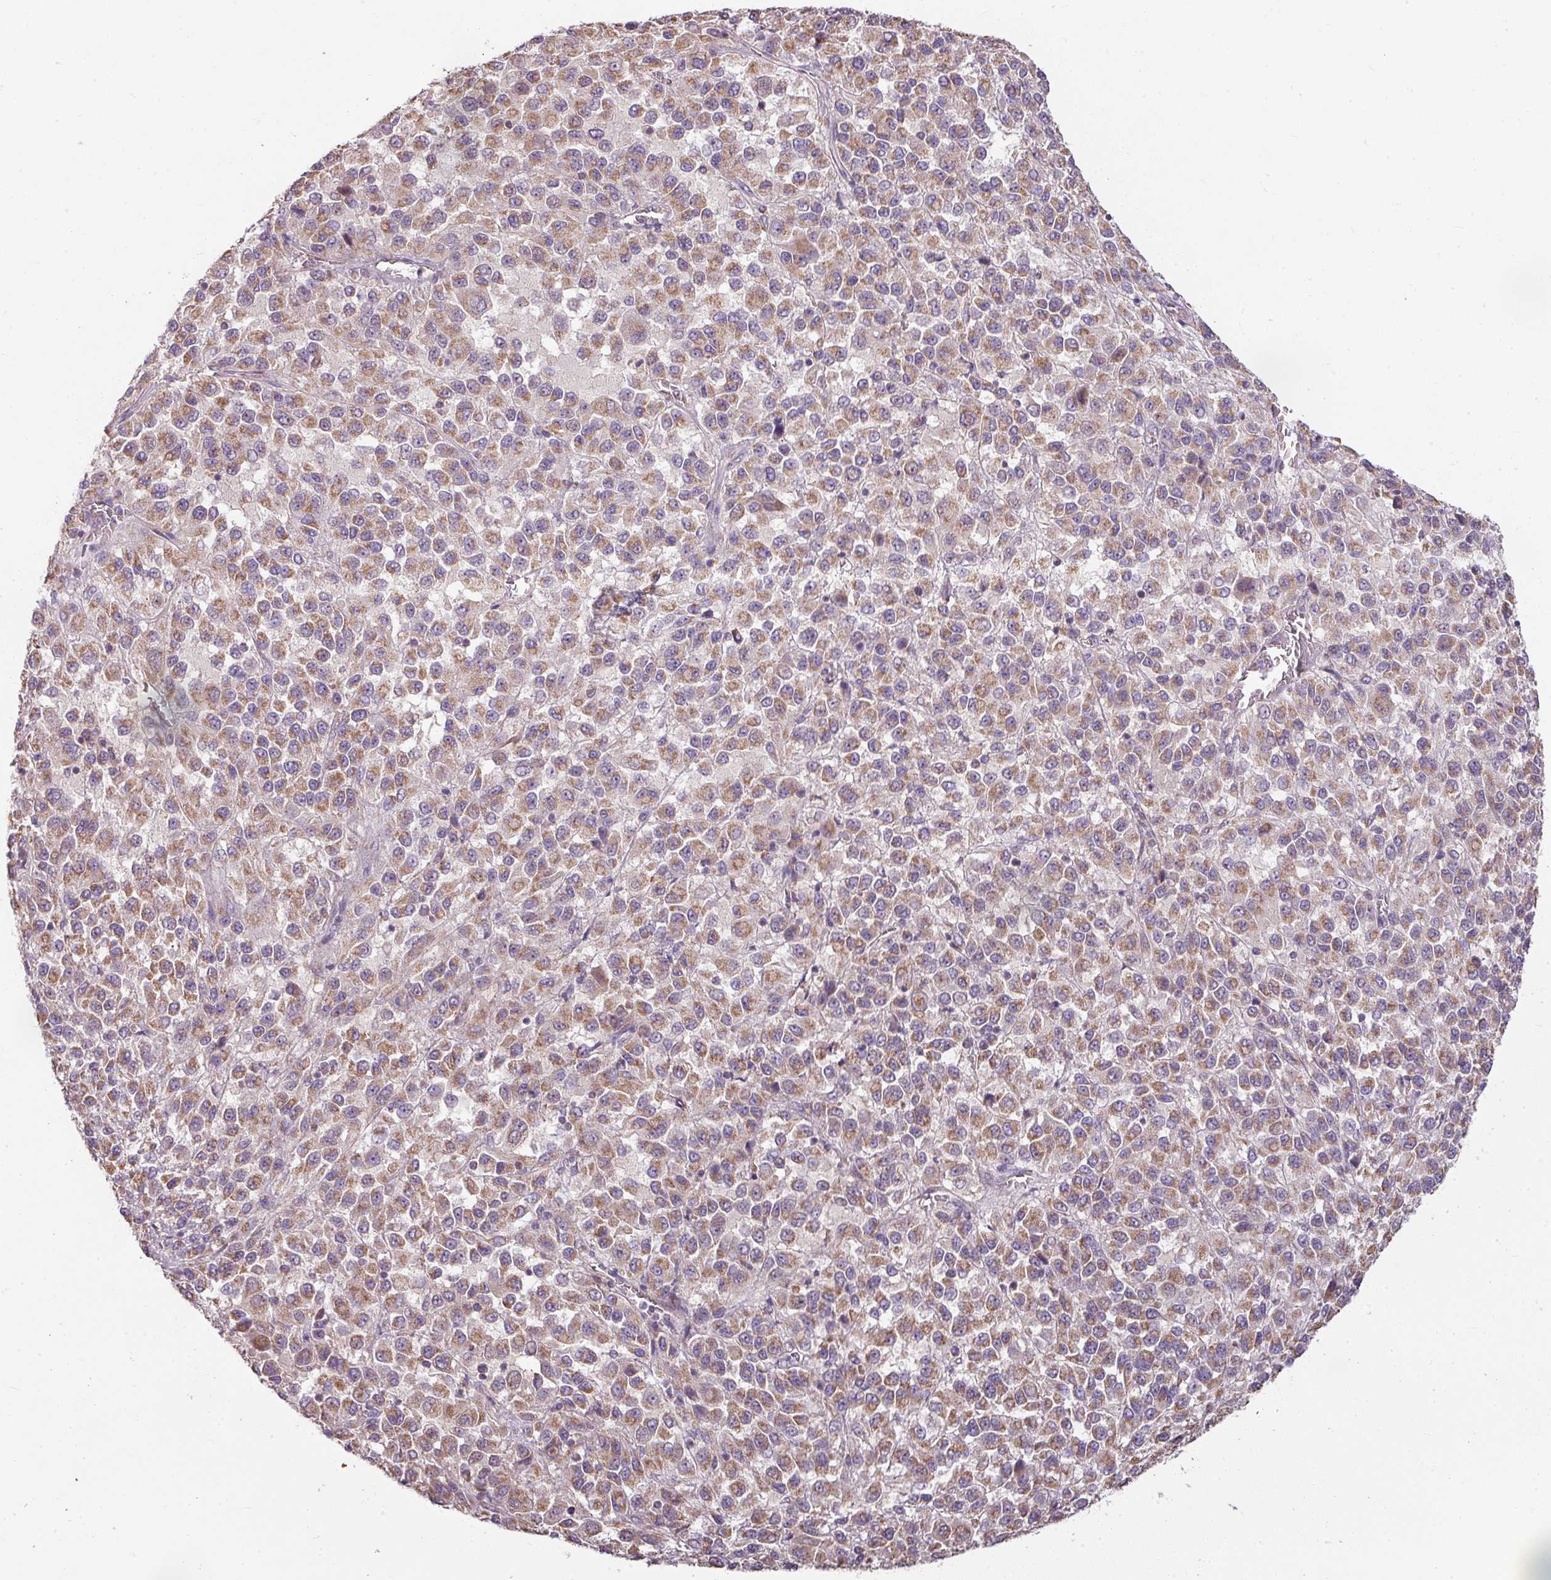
{"staining": {"intensity": "moderate", "quantity": ">75%", "location": "cytoplasmic/membranous"}, "tissue": "melanoma", "cell_type": "Tumor cells", "image_type": "cancer", "snomed": [{"axis": "morphology", "description": "Malignant melanoma, Metastatic site"}, {"axis": "topography", "description": "Lung"}], "caption": "Immunohistochemical staining of human malignant melanoma (metastatic site) displays medium levels of moderate cytoplasmic/membranous positivity in approximately >75% of tumor cells.", "gene": "PALS2", "patient": {"sex": "male", "age": 64}}